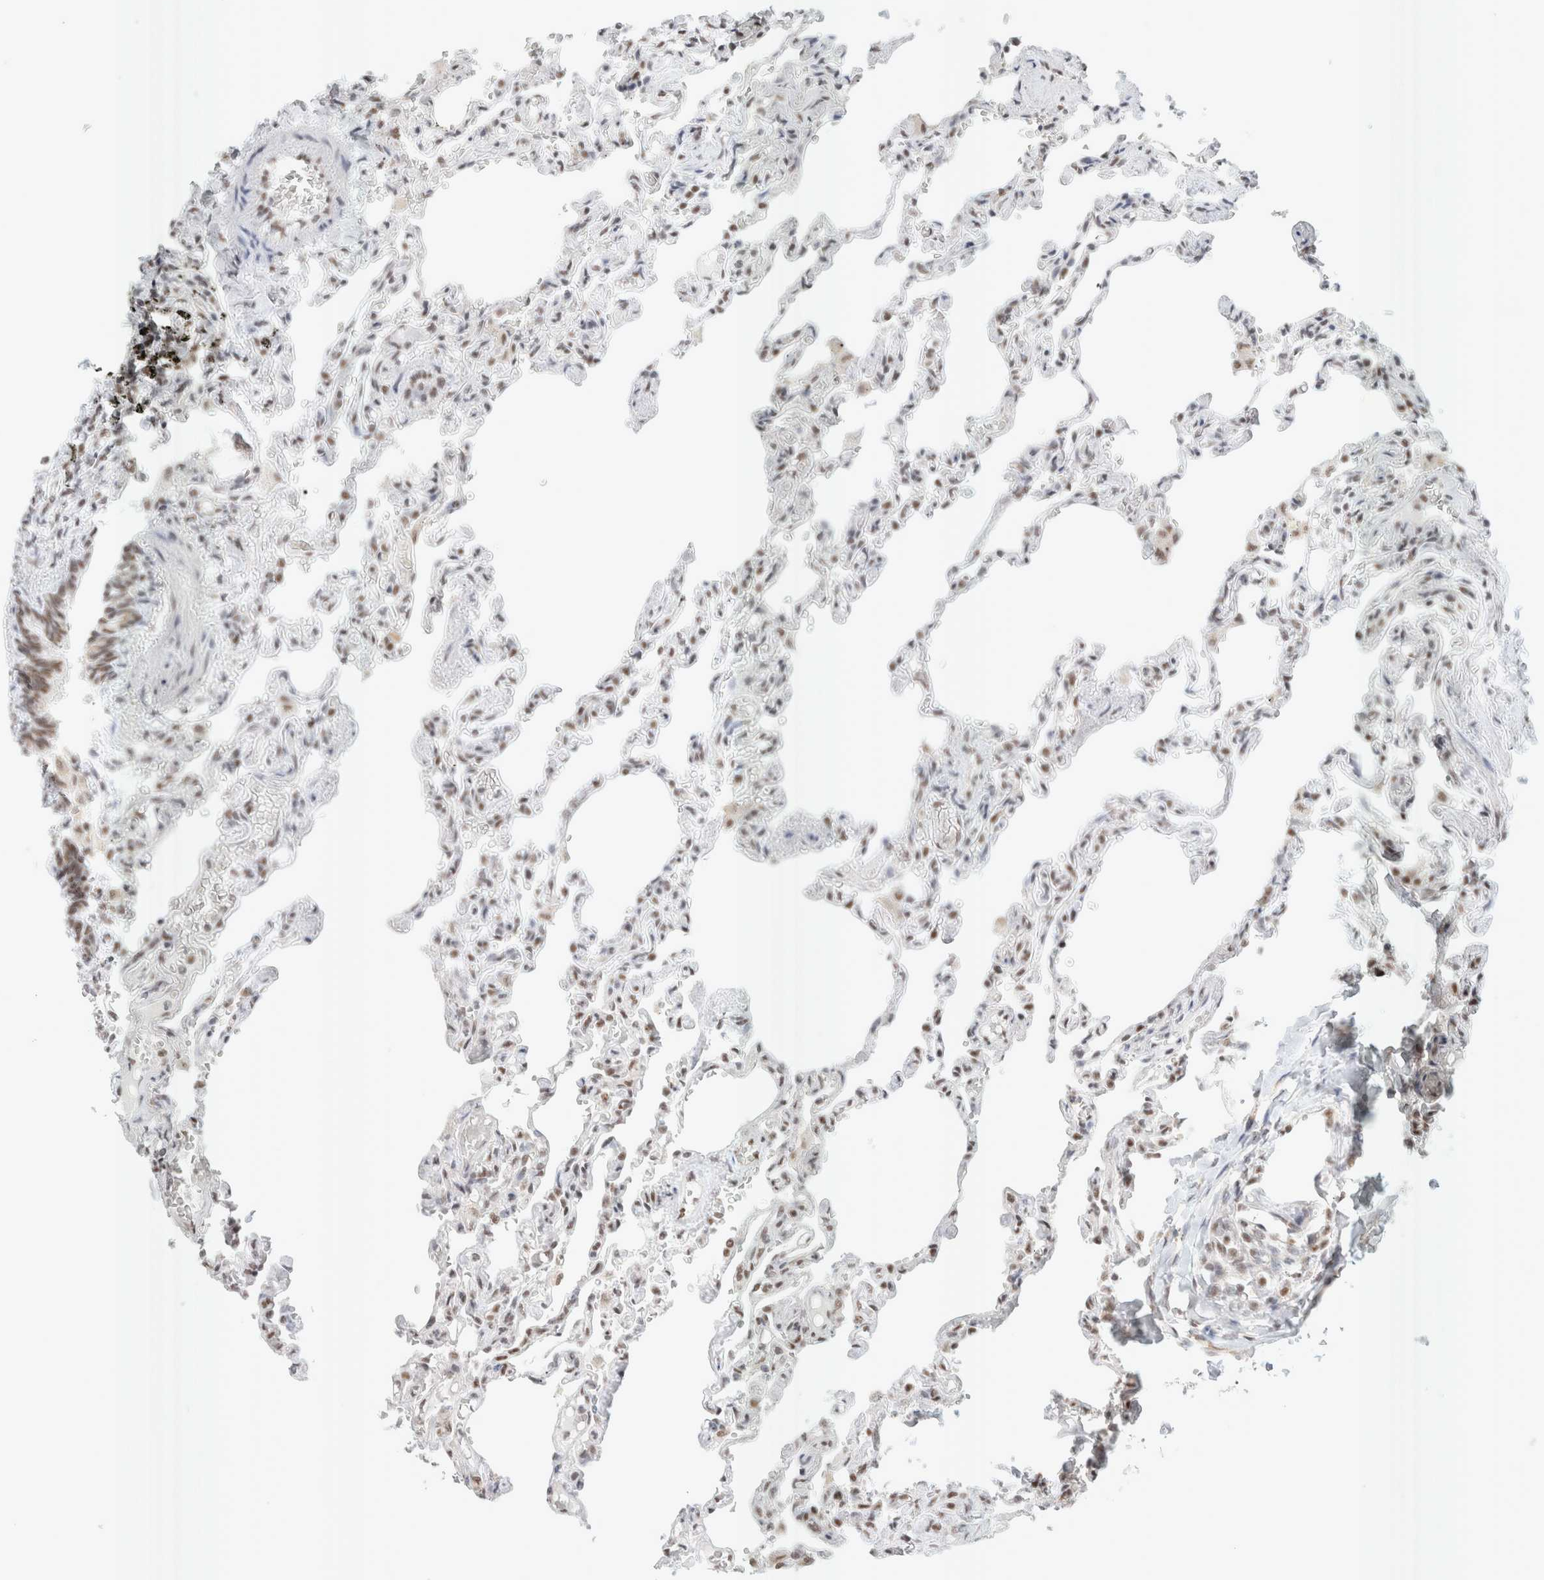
{"staining": {"intensity": "weak", "quantity": "25%-75%", "location": "nuclear"}, "tissue": "lung", "cell_type": "Alveolar cells", "image_type": "normal", "snomed": [{"axis": "morphology", "description": "Normal tissue, NOS"}, {"axis": "topography", "description": "Lung"}], "caption": "A photomicrograph of lung stained for a protein displays weak nuclear brown staining in alveolar cells.", "gene": "TRMT12", "patient": {"sex": "male", "age": 21}}